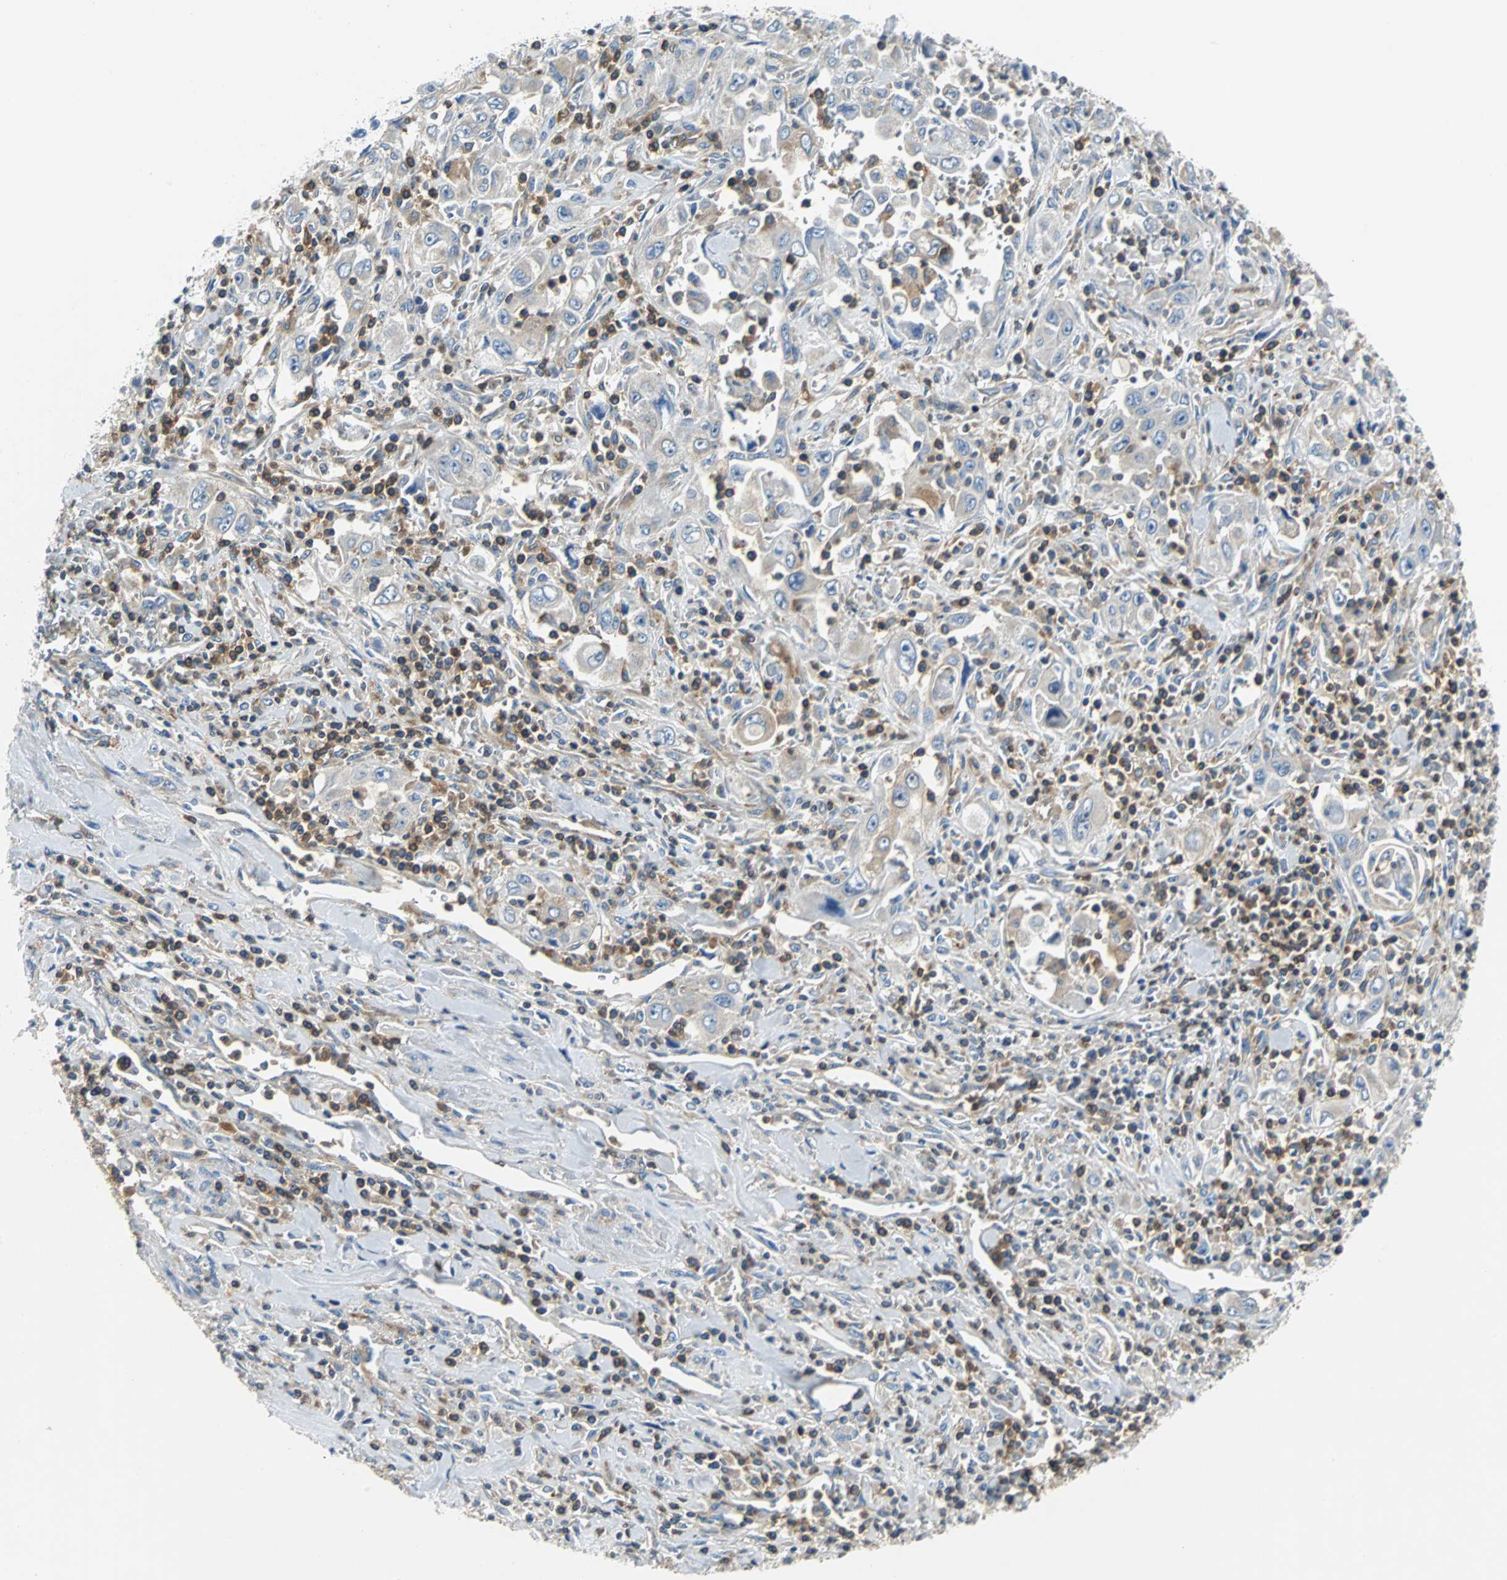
{"staining": {"intensity": "weak", "quantity": "<25%", "location": "cytoplasmic/membranous"}, "tissue": "pancreatic cancer", "cell_type": "Tumor cells", "image_type": "cancer", "snomed": [{"axis": "morphology", "description": "Adenocarcinoma, NOS"}, {"axis": "topography", "description": "Pancreas"}], "caption": "Histopathology image shows no significant protein staining in tumor cells of pancreatic cancer (adenocarcinoma). Brightfield microscopy of immunohistochemistry stained with DAB (brown) and hematoxylin (blue), captured at high magnification.", "gene": "TSC22D4", "patient": {"sex": "male", "age": 70}}